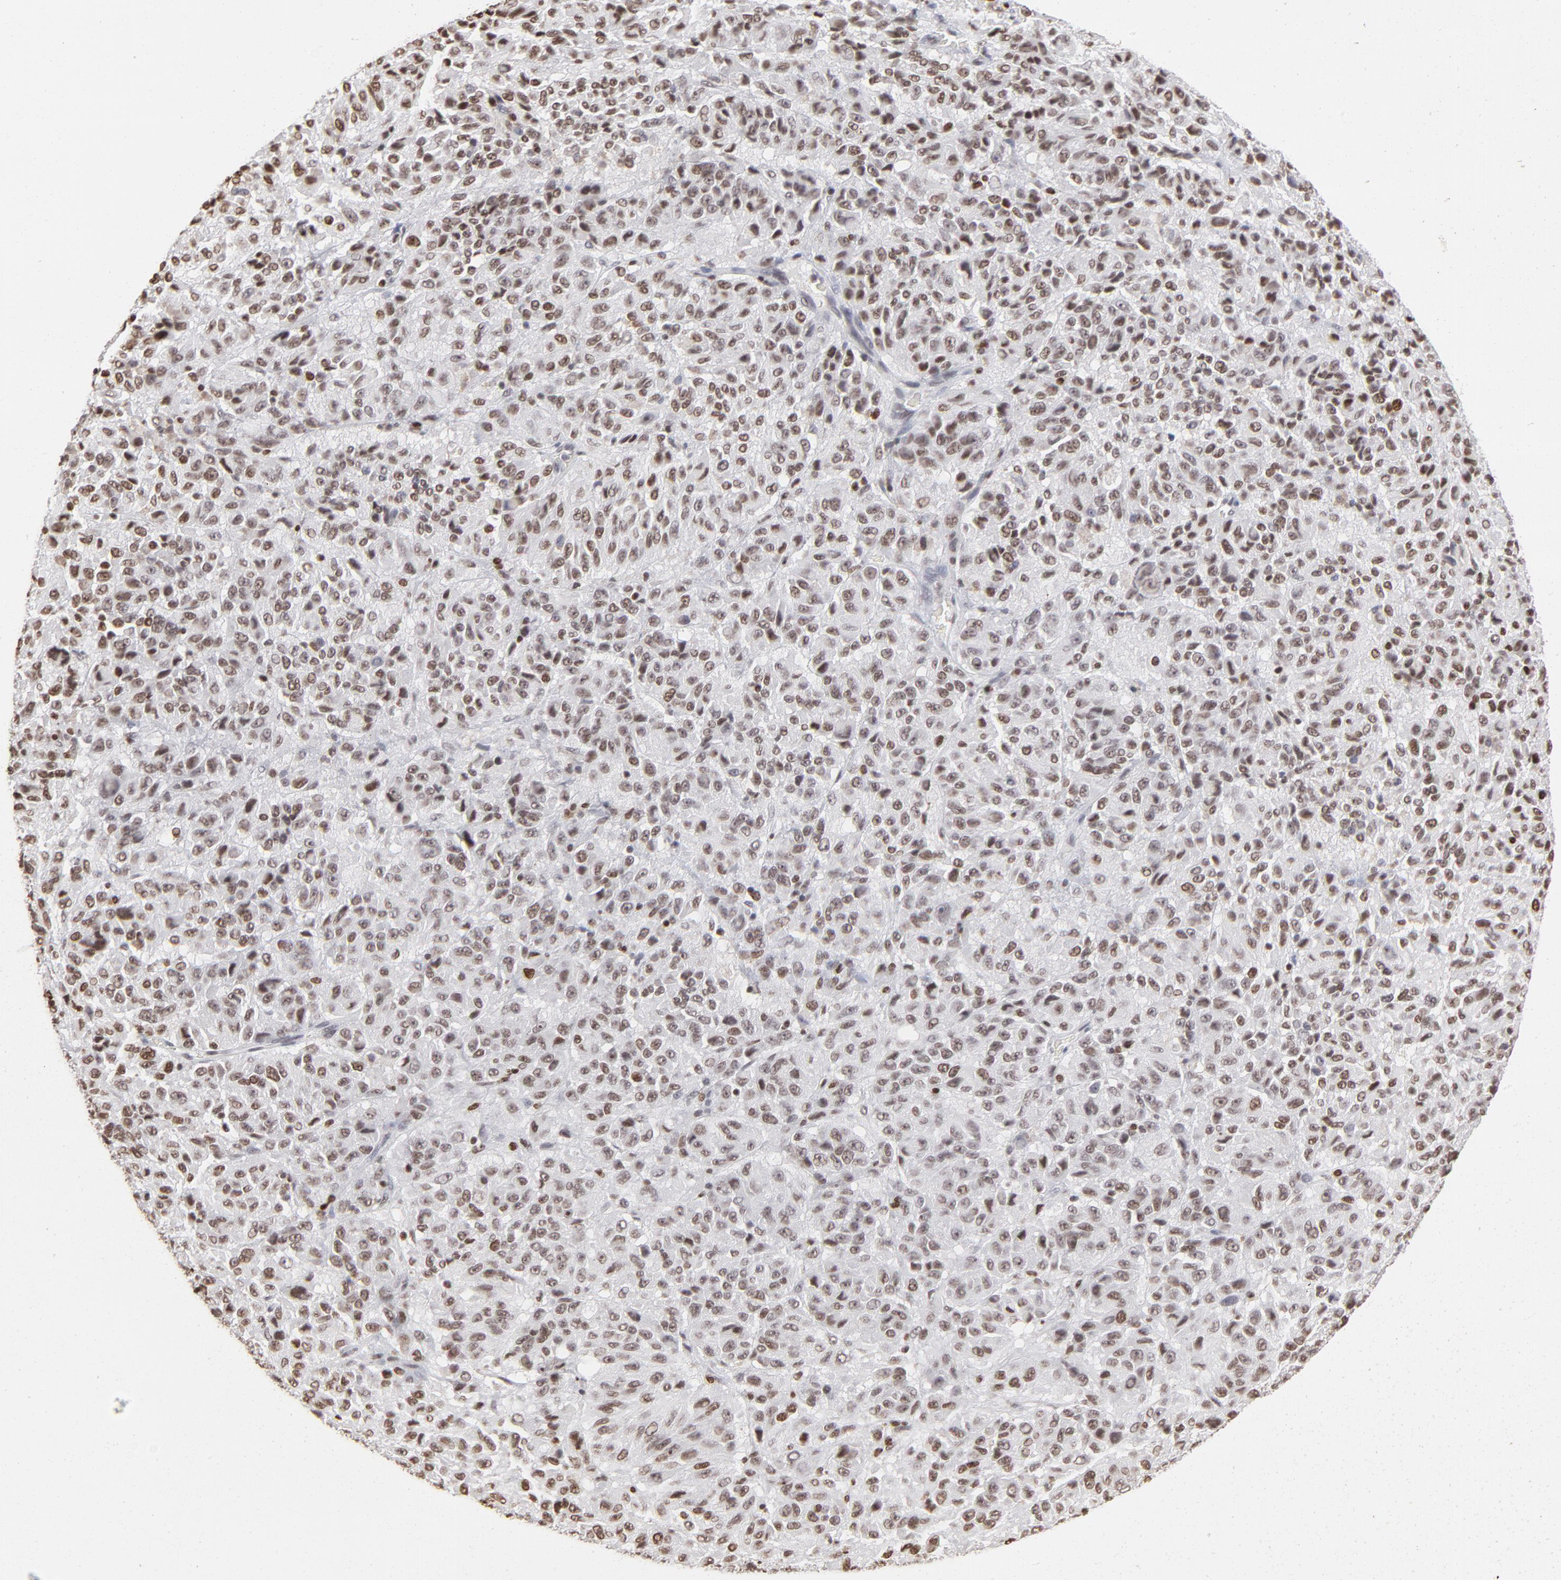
{"staining": {"intensity": "moderate", "quantity": ">75%", "location": "nuclear"}, "tissue": "melanoma", "cell_type": "Tumor cells", "image_type": "cancer", "snomed": [{"axis": "morphology", "description": "Malignant melanoma, Metastatic site"}, {"axis": "topography", "description": "Lung"}], "caption": "The immunohistochemical stain highlights moderate nuclear staining in tumor cells of malignant melanoma (metastatic site) tissue. (IHC, brightfield microscopy, high magnification).", "gene": "PARP1", "patient": {"sex": "male", "age": 64}}